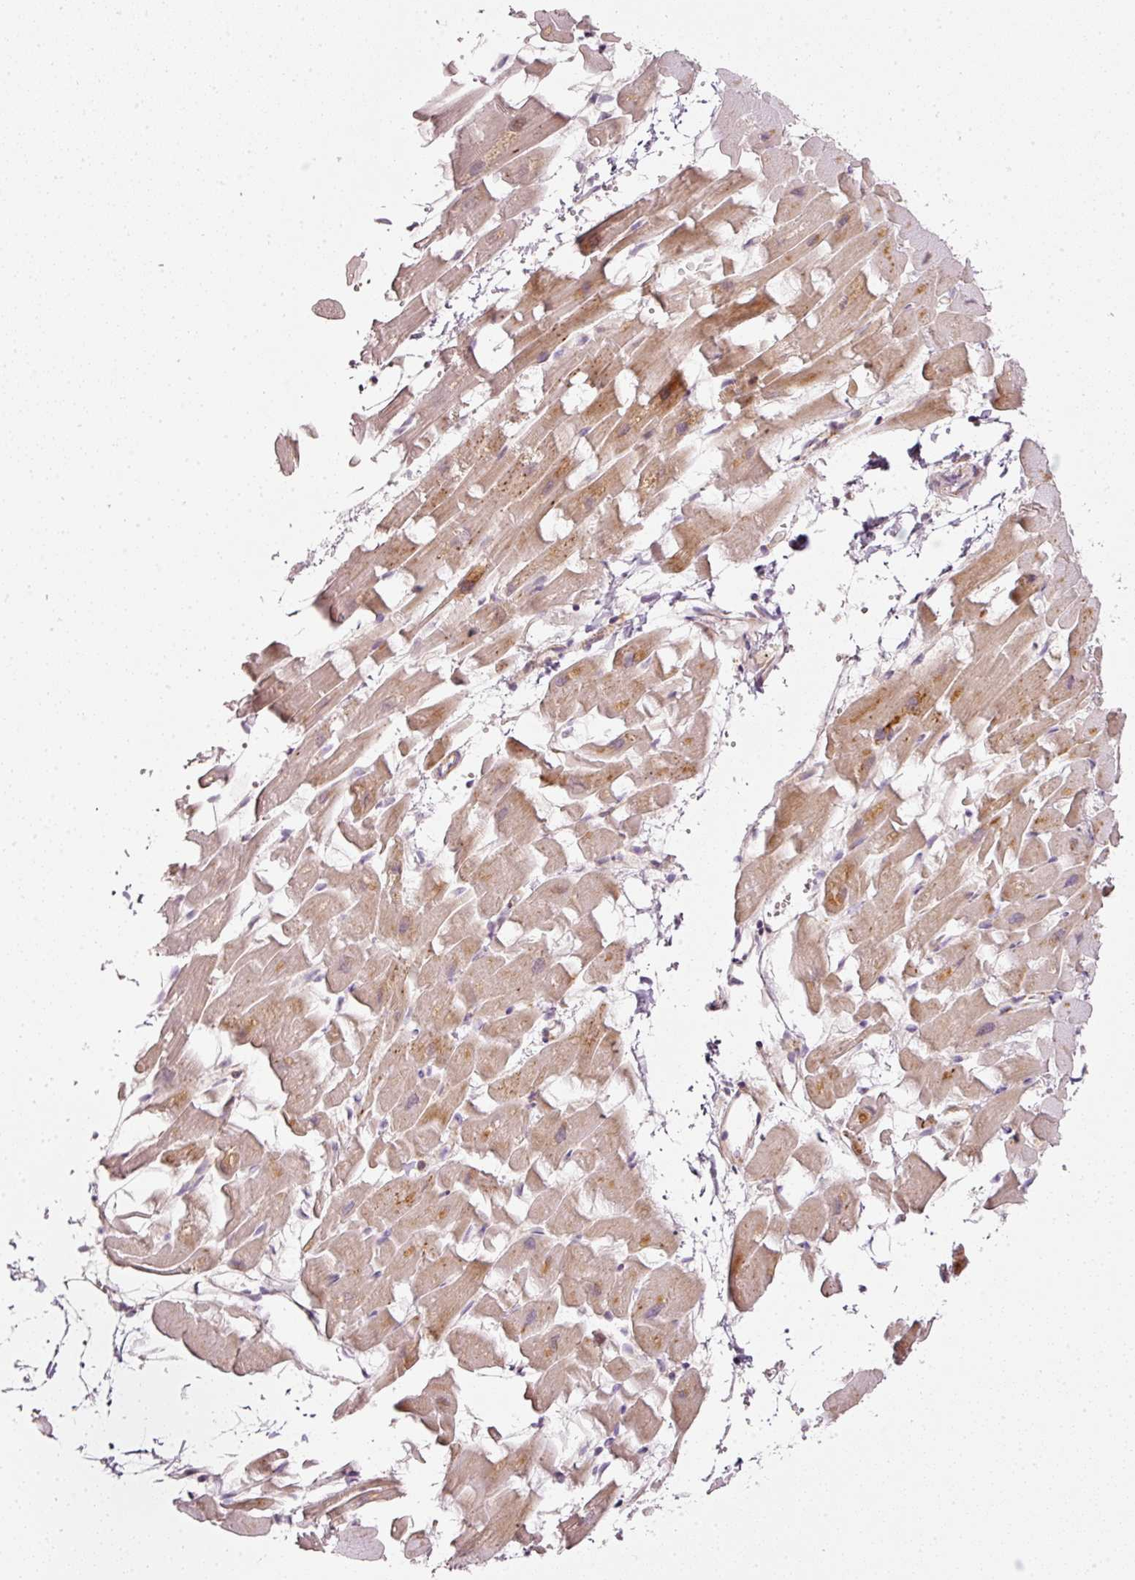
{"staining": {"intensity": "moderate", "quantity": ">75%", "location": "cytoplasmic/membranous,nuclear"}, "tissue": "heart muscle", "cell_type": "Cardiomyocytes", "image_type": "normal", "snomed": [{"axis": "morphology", "description": "Normal tissue, NOS"}, {"axis": "topography", "description": "Heart"}], "caption": "Protein staining shows moderate cytoplasmic/membranous,nuclear positivity in about >75% of cardiomyocytes in unremarkable heart muscle.", "gene": "TOGARAM1", "patient": {"sex": "male", "age": 37}}